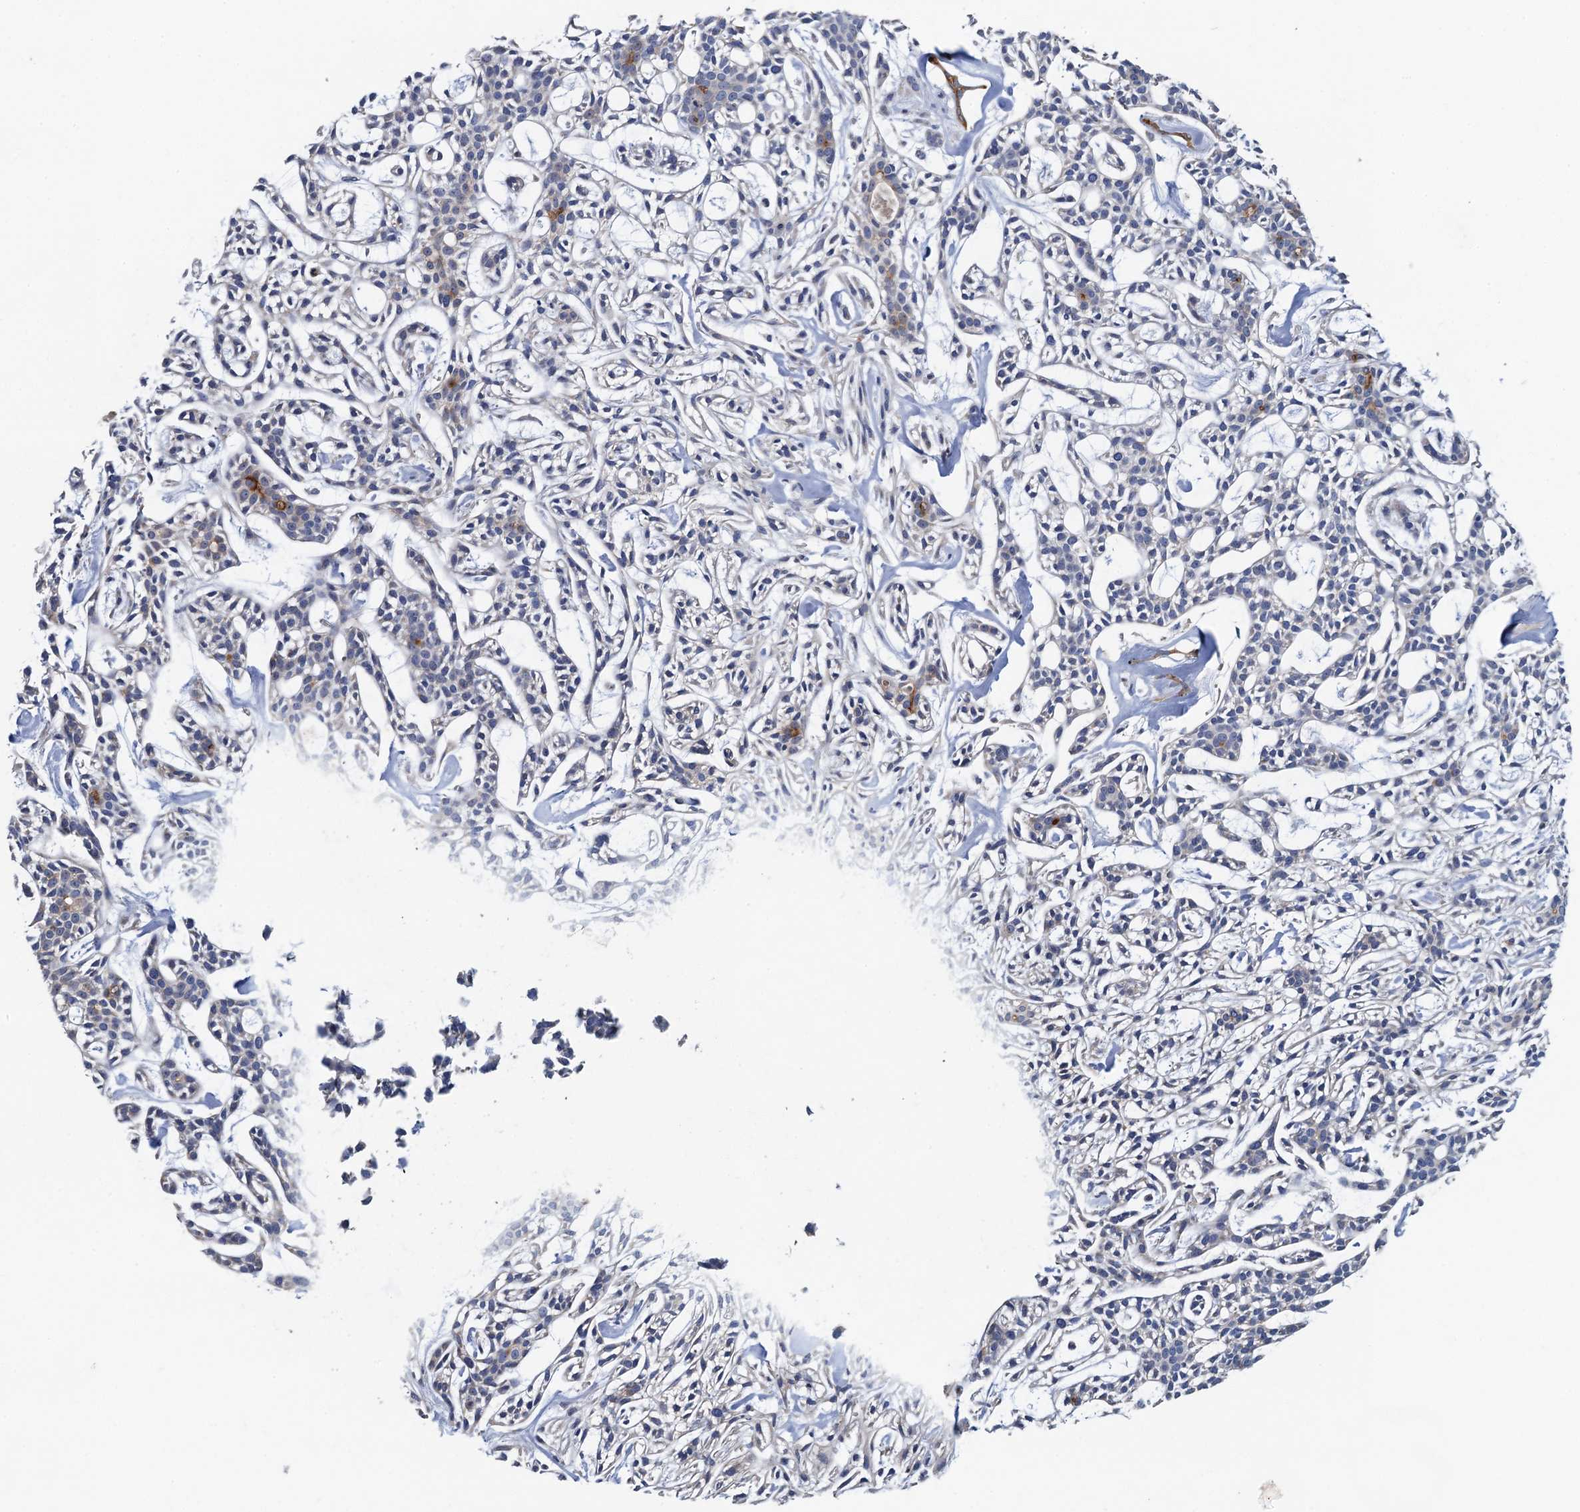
{"staining": {"intensity": "negative", "quantity": "none", "location": "none"}, "tissue": "head and neck cancer", "cell_type": "Tumor cells", "image_type": "cancer", "snomed": [{"axis": "morphology", "description": "Adenocarcinoma, NOS"}, {"axis": "topography", "description": "Salivary gland"}, {"axis": "topography", "description": "Head-Neck"}], "caption": "Tumor cells are negative for protein expression in human head and neck cancer (adenocarcinoma).", "gene": "PLLP", "patient": {"sex": "male", "age": 55}}